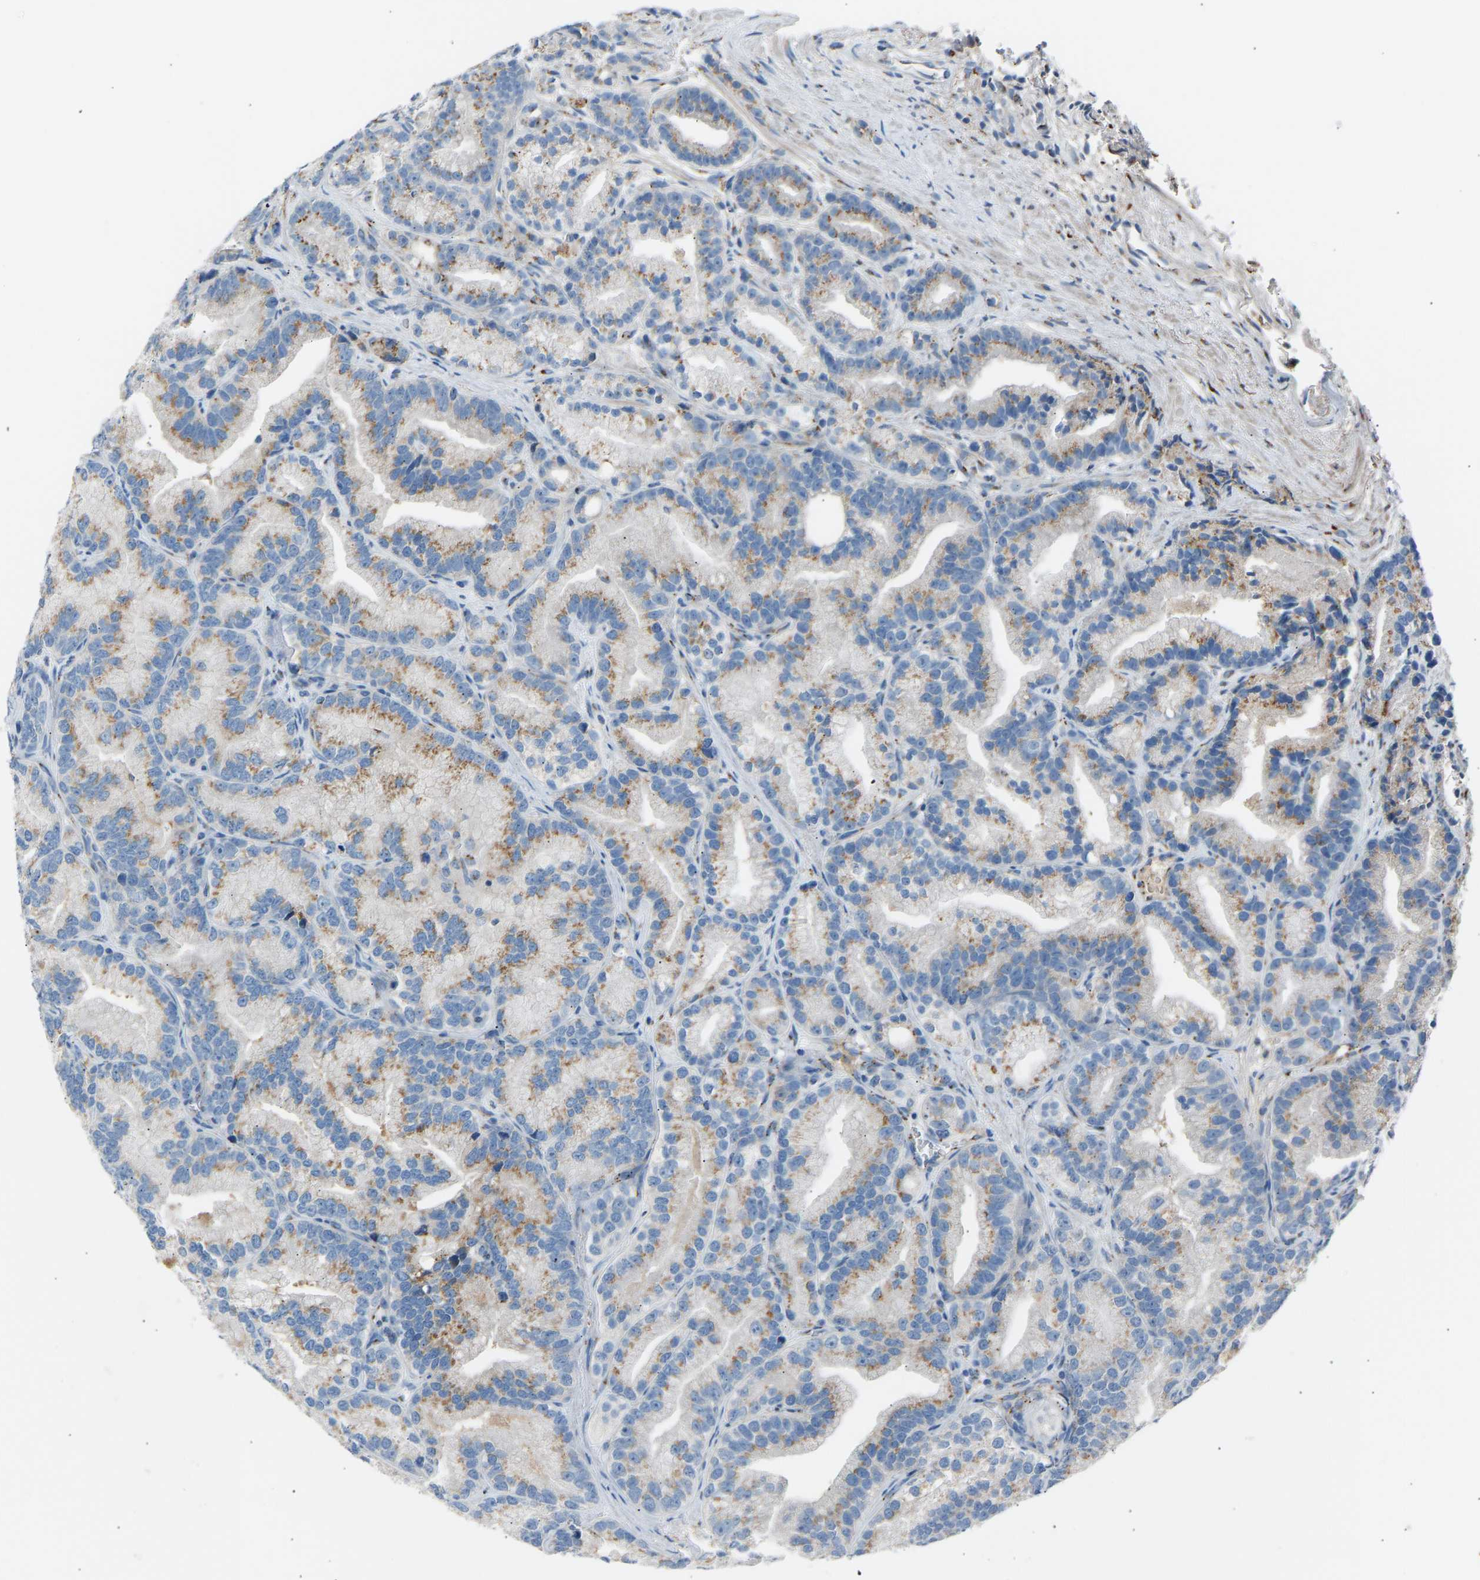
{"staining": {"intensity": "moderate", "quantity": "25%-75%", "location": "cytoplasmic/membranous"}, "tissue": "prostate cancer", "cell_type": "Tumor cells", "image_type": "cancer", "snomed": [{"axis": "morphology", "description": "Adenocarcinoma, Low grade"}, {"axis": "topography", "description": "Prostate"}], "caption": "Immunohistochemical staining of human adenocarcinoma (low-grade) (prostate) displays moderate cytoplasmic/membranous protein staining in about 25%-75% of tumor cells. (DAB (3,3'-diaminobenzidine) IHC with brightfield microscopy, high magnification).", "gene": "CYREN", "patient": {"sex": "male", "age": 89}}